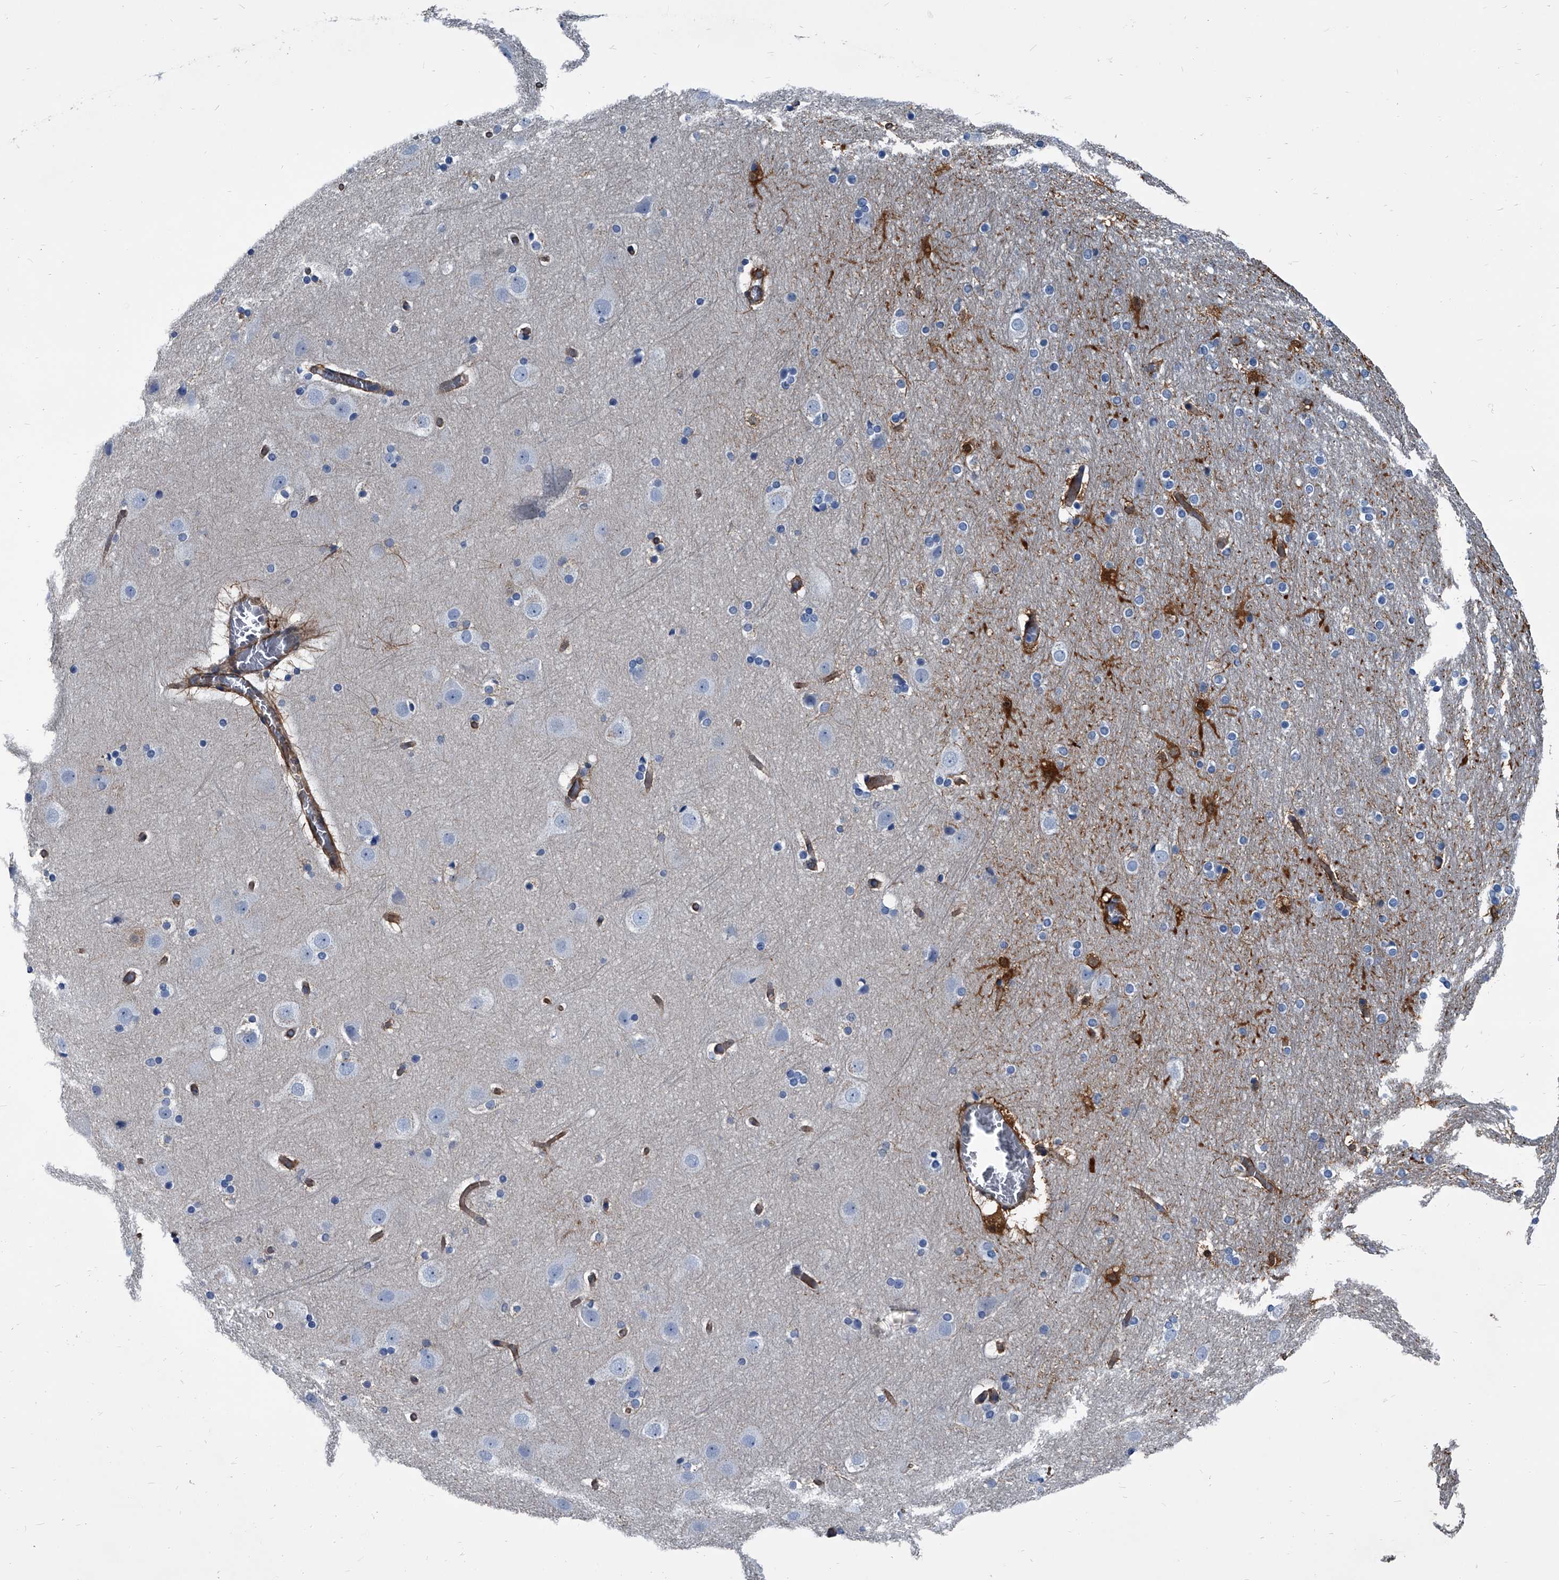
{"staining": {"intensity": "moderate", "quantity": ">75%", "location": "cytoplasmic/membranous"}, "tissue": "cerebral cortex", "cell_type": "Endothelial cells", "image_type": "normal", "snomed": [{"axis": "morphology", "description": "Normal tissue, NOS"}, {"axis": "topography", "description": "Cerebral cortex"}], "caption": "DAB immunohistochemical staining of normal human cerebral cortex demonstrates moderate cytoplasmic/membranous protein positivity in approximately >75% of endothelial cells. The protein of interest is stained brown, and the nuclei are stained in blue (DAB IHC with brightfield microscopy, high magnification).", "gene": "PLEC", "patient": {"sex": "male", "age": 57}}